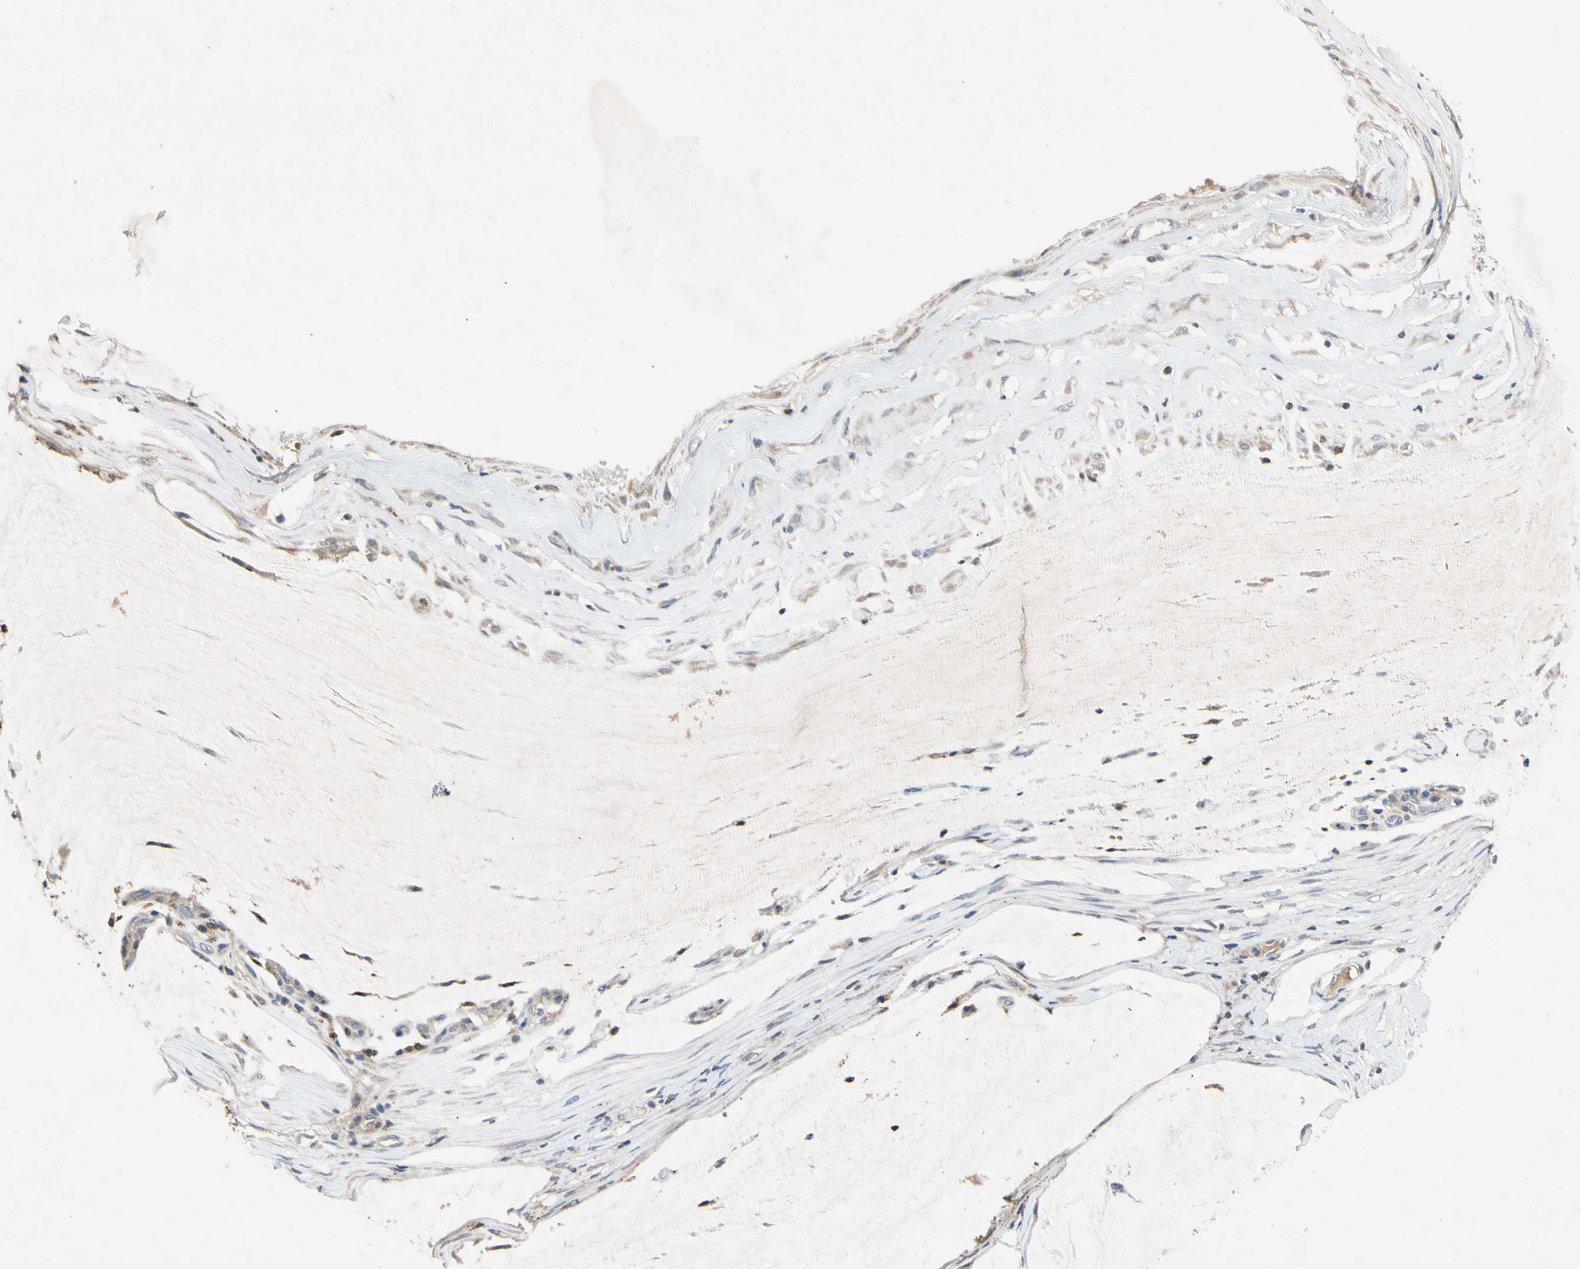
{"staining": {"intensity": "weak", "quantity": "25%-75%", "location": "cytoplasmic/membranous"}, "tissue": "ovarian cancer", "cell_type": "Tumor cells", "image_type": "cancer", "snomed": [{"axis": "morphology", "description": "Cystadenocarcinoma, mucinous, NOS"}, {"axis": "topography", "description": "Ovary"}], "caption": "Ovarian cancer (mucinous cystadenocarcinoma) stained with a protein marker reveals weak staining in tumor cells.", "gene": "NDFIP2", "patient": {"sex": "female", "age": 39}}